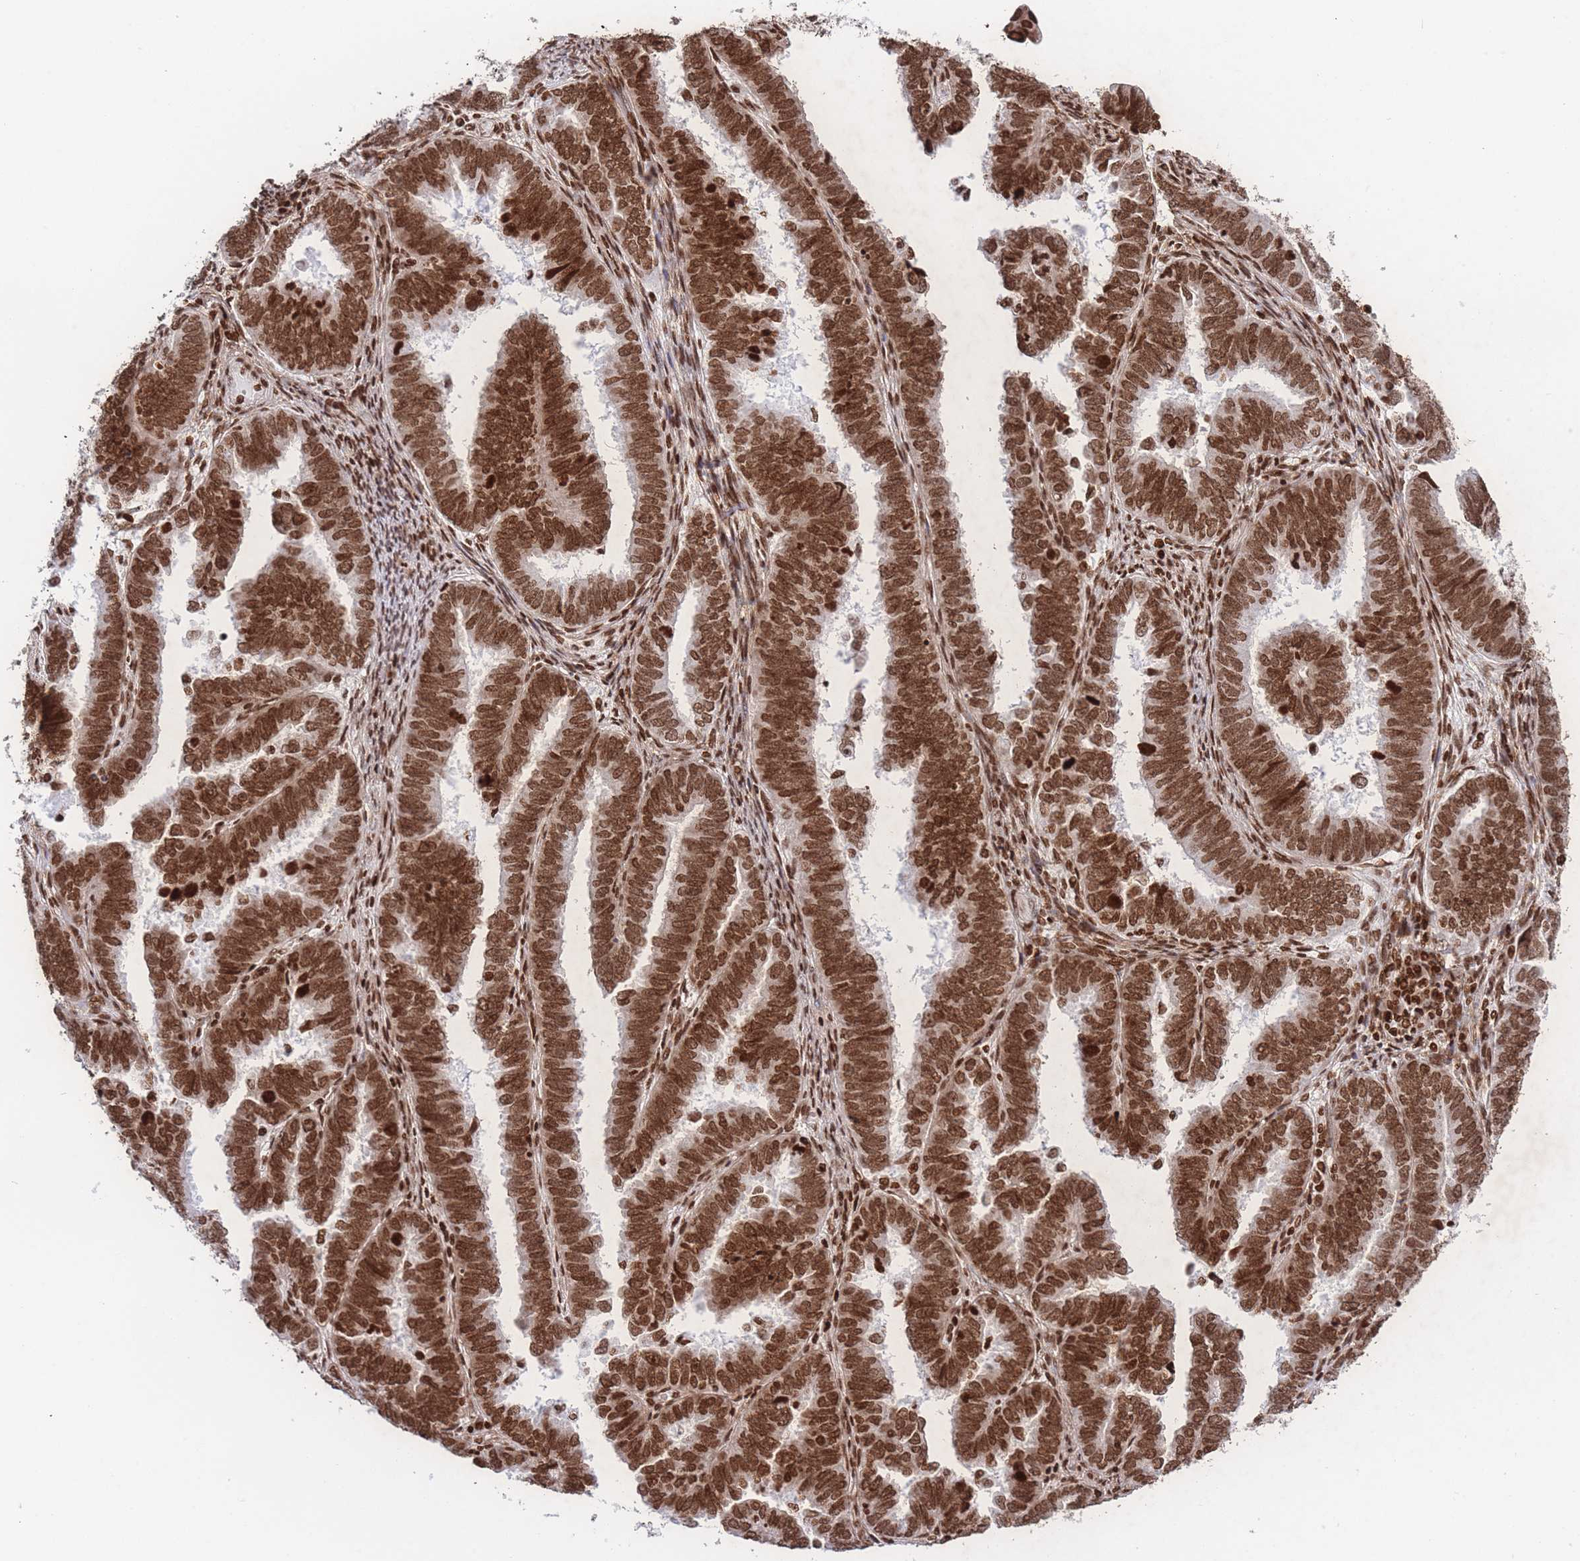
{"staining": {"intensity": "strong", "quantity": ">75%", "location": "nuclear"}, "tissue": "endometrial cancer", "cell_type": "Tumor cells", "image_type": "cancer", "snomed": [{"axis": "morphology", "description": "Adenocarcinoma, NOS"}, {"axis": "topography", "description": "Endometrium"}], "caption": "Immunohistochemistry image of human endometrial cancer stained for a protein (brown), which reveals high levels of strong nuclear expression in approximately >75% of tumor cells.", "gene": "H2BC11", "patient": {"sex": "female", "age": 75}}